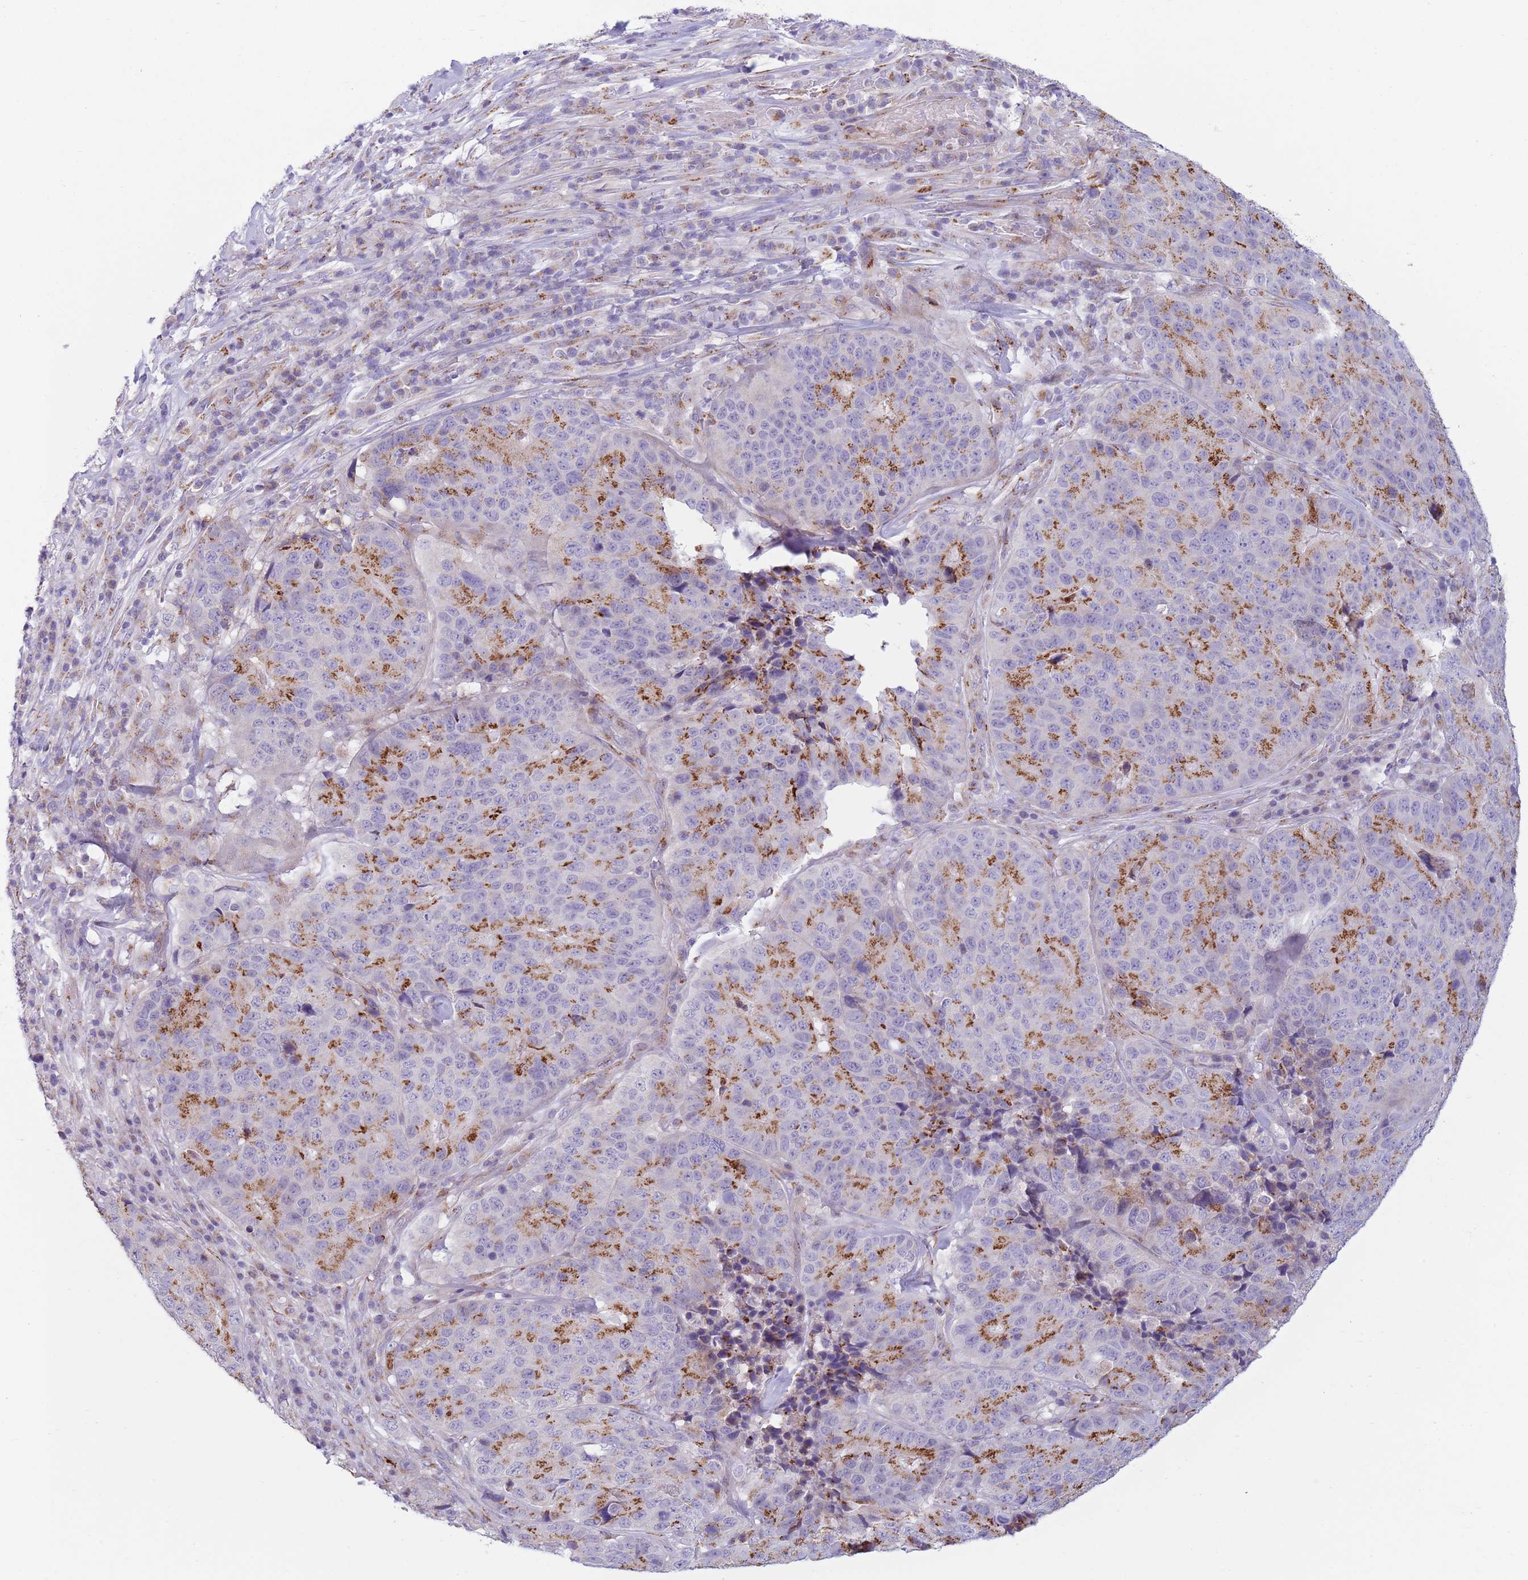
{"staining": {"intensity": "strong", "quantity": "25%-75%", "location": "cytoplasmic/membranous"}, "tissue": "stomach cancer", "cell_type": "Tumor cells", "image_type": "cancer", "snomed": [{"axis": "morphology", "description": "Adenocarcinoma, NOS"}, {"axis": "topography", "description": "Stomach"}], "caption": "Tumor cells demonstrate high levels of strong cytoplasmic/membranous staining in approximately 25%-75% of cells in stomach cancer (adenocarcinoma).", "gene": "C20orf96", "patient": {"sex": "male", "age": 71}}